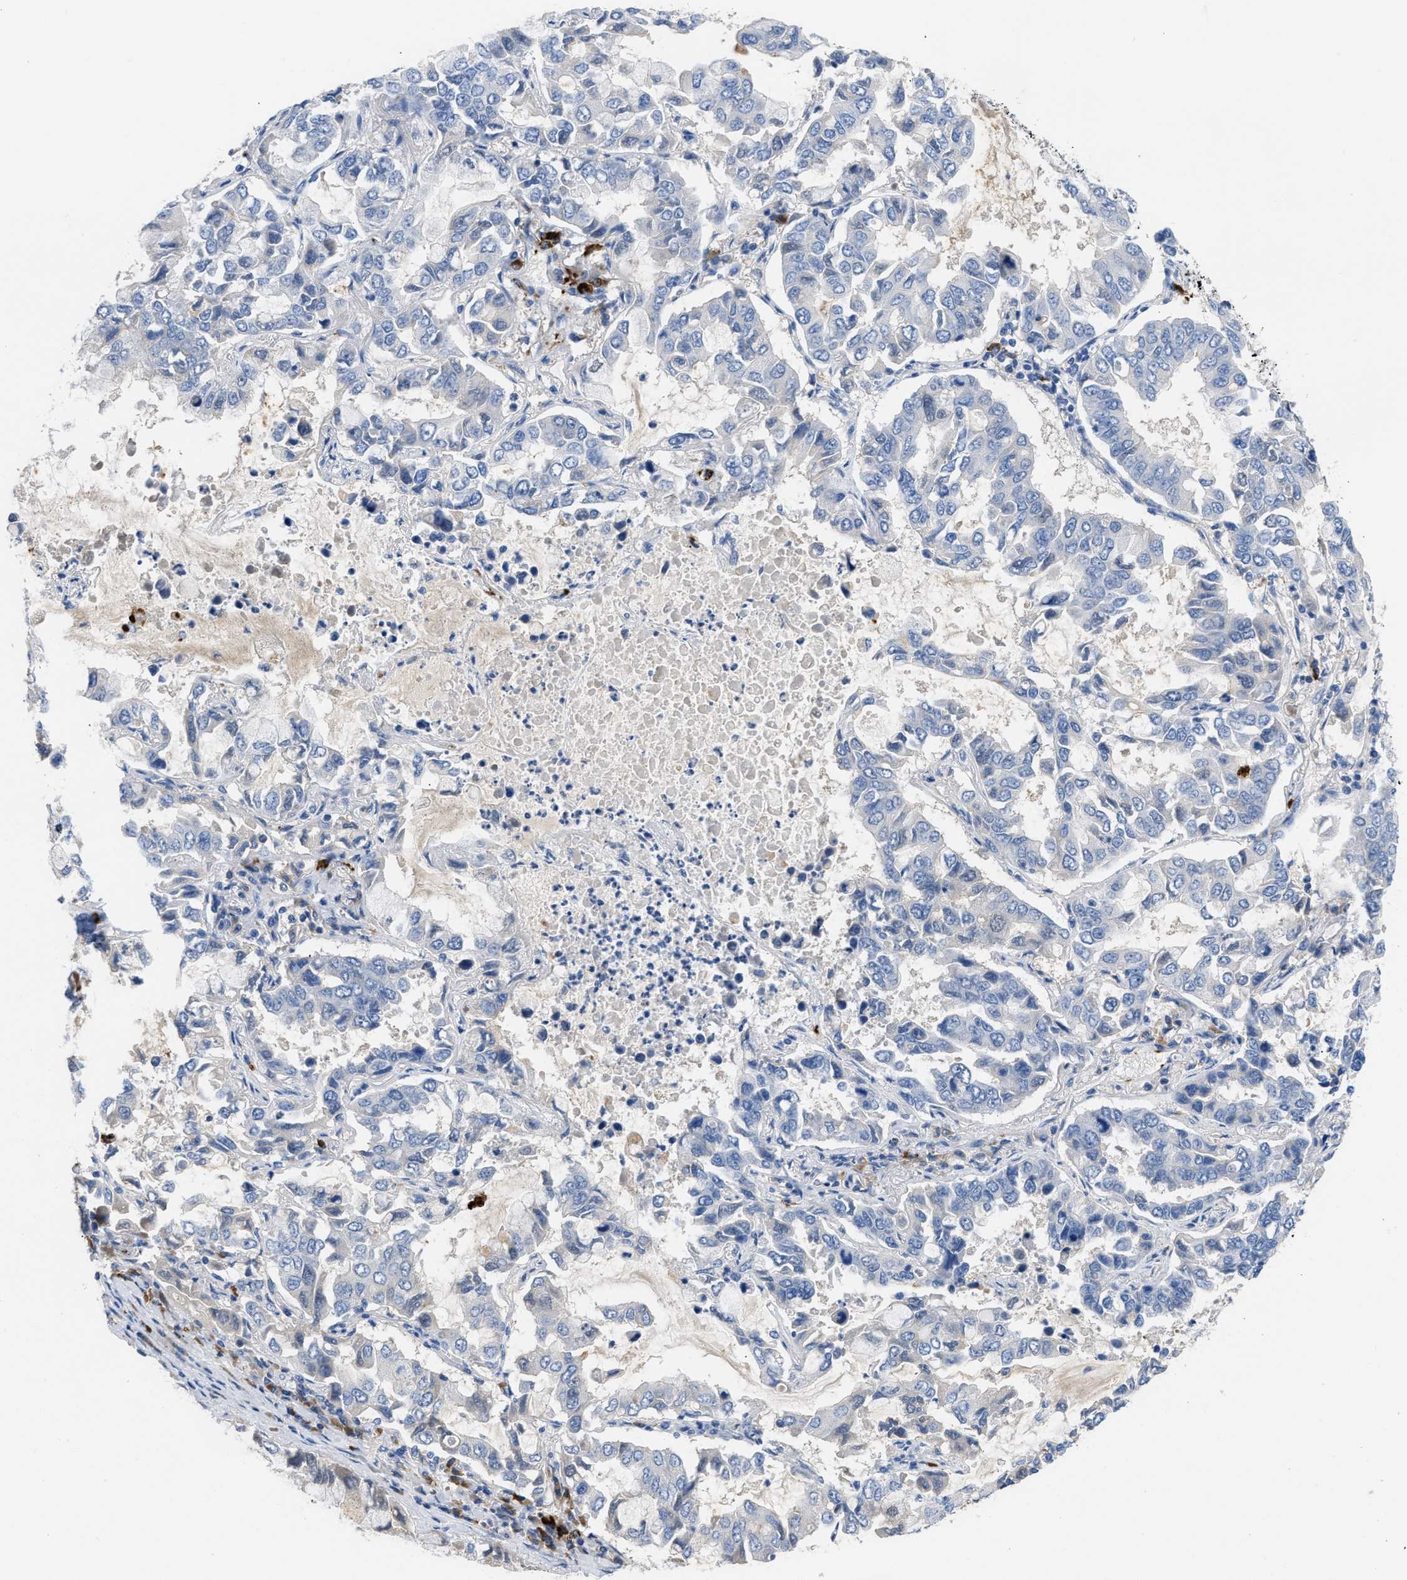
{"staining": {"intensity": "negative", "quantity": "none", "location": "none"}, "tissue": "lung cancer", "cell_type": "Tumor cells", "image_type": "cancer", "snomed": [{"axis": "morphology", "description": "Adenocarcinoma, NOS"}, {"axis": "topography", "description": "Lung"}], "caption": "DAB (3,3'-diaminobenzidine) immunohistochemical staining of human lung cancer (adenocarcinoma) demonstrates no significant staining in tumor cells. (Immunohistochemistry (ihc), brightfield microscopy, high magnification).", "gene": "FGF18", "patient": {"sex": "male", "age": 64}}